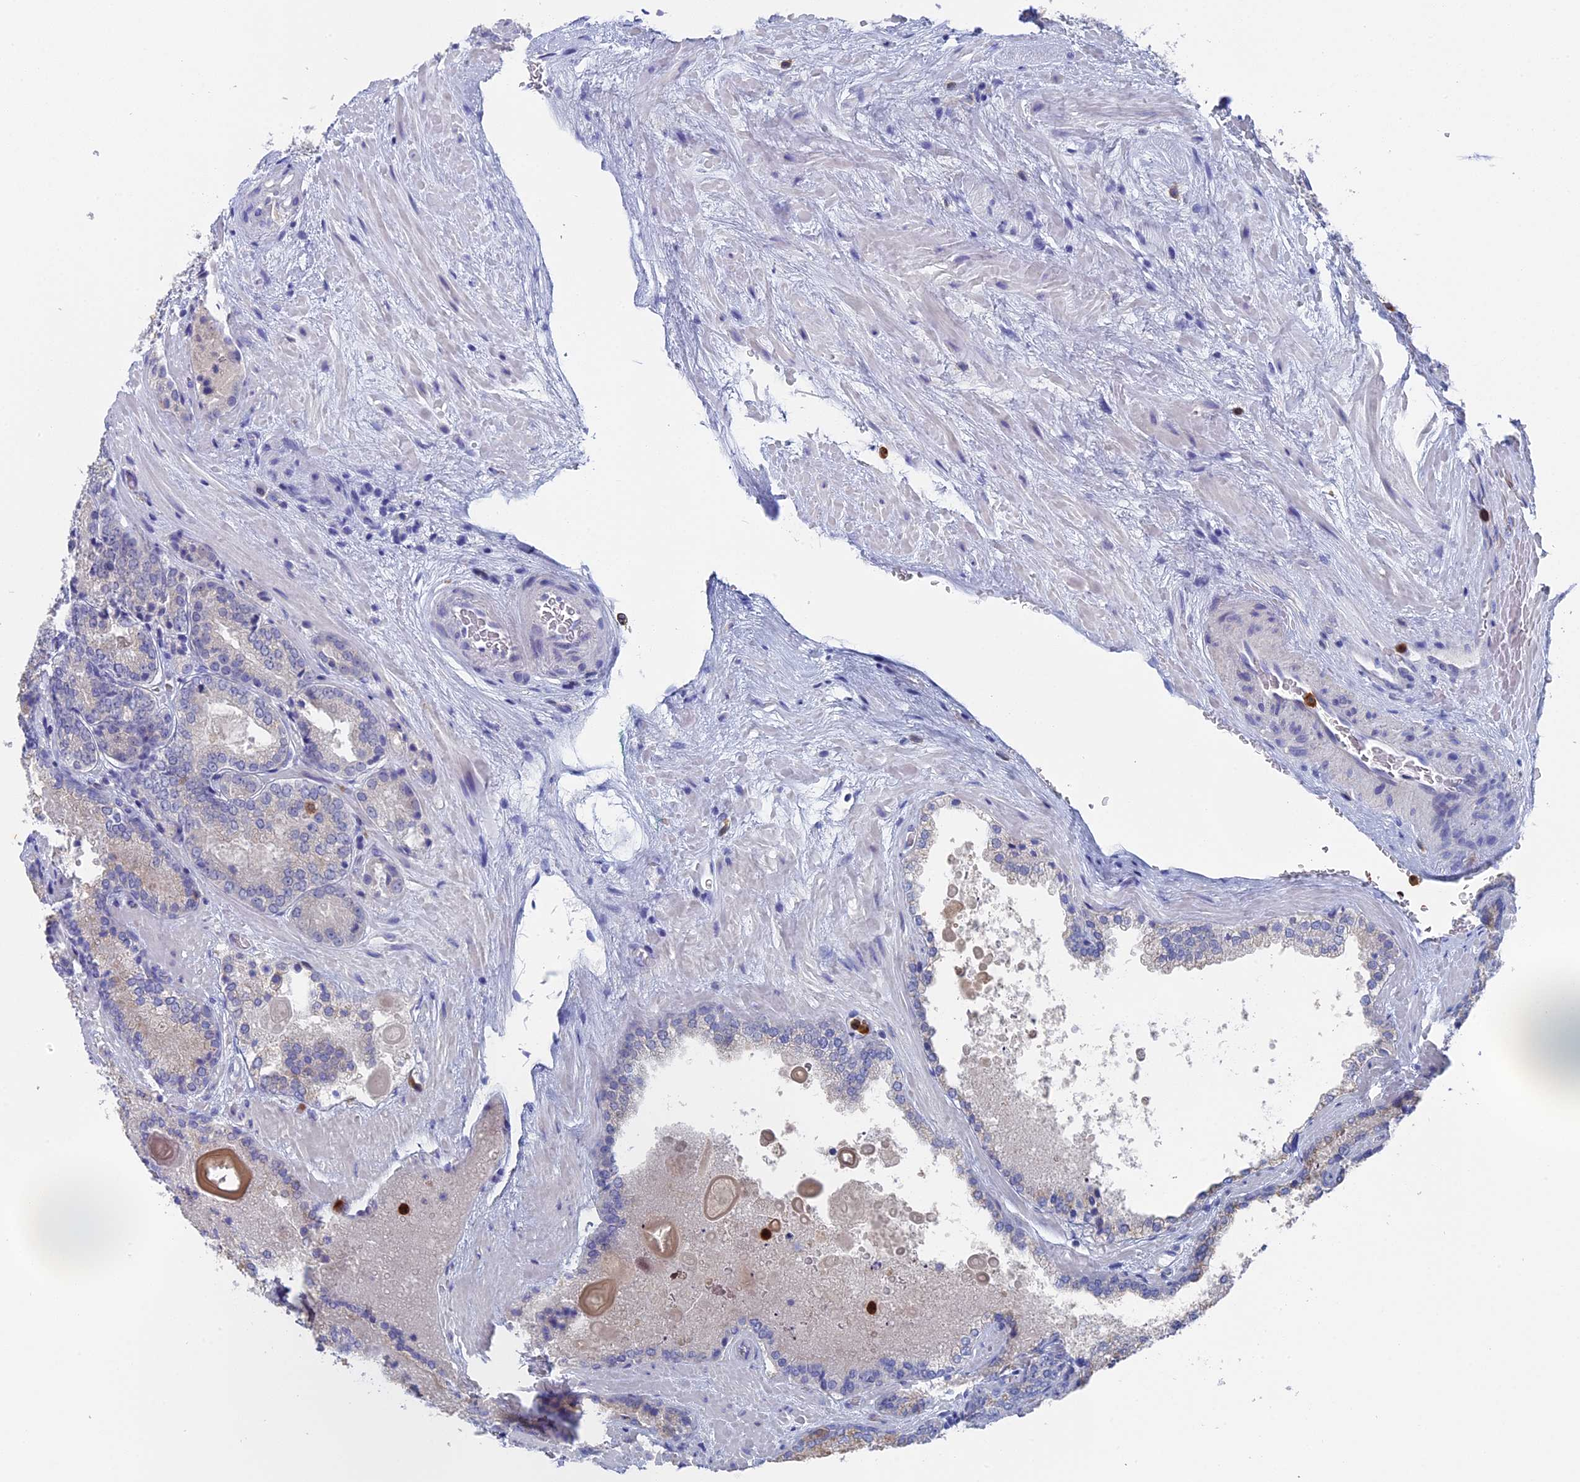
{"staining": {"intensity": "negative", "quantity": "none", "location": "none"}, "tissue": "prostate cancer", "cell_type": "Tumor cells", "image_type": "cancer", "snomed": [{"axis": "morphology", "description": "Adenocarcinoma, Low grade"}, {"axis": "topography", "description": "Prostate"}], "caption": "Tumor cells are negative for protein expression in human prostate cancer (adenocarcinoma (low-grade)).", "gene": "NCF4", "patient": {"sex": "male", "age": 74}}